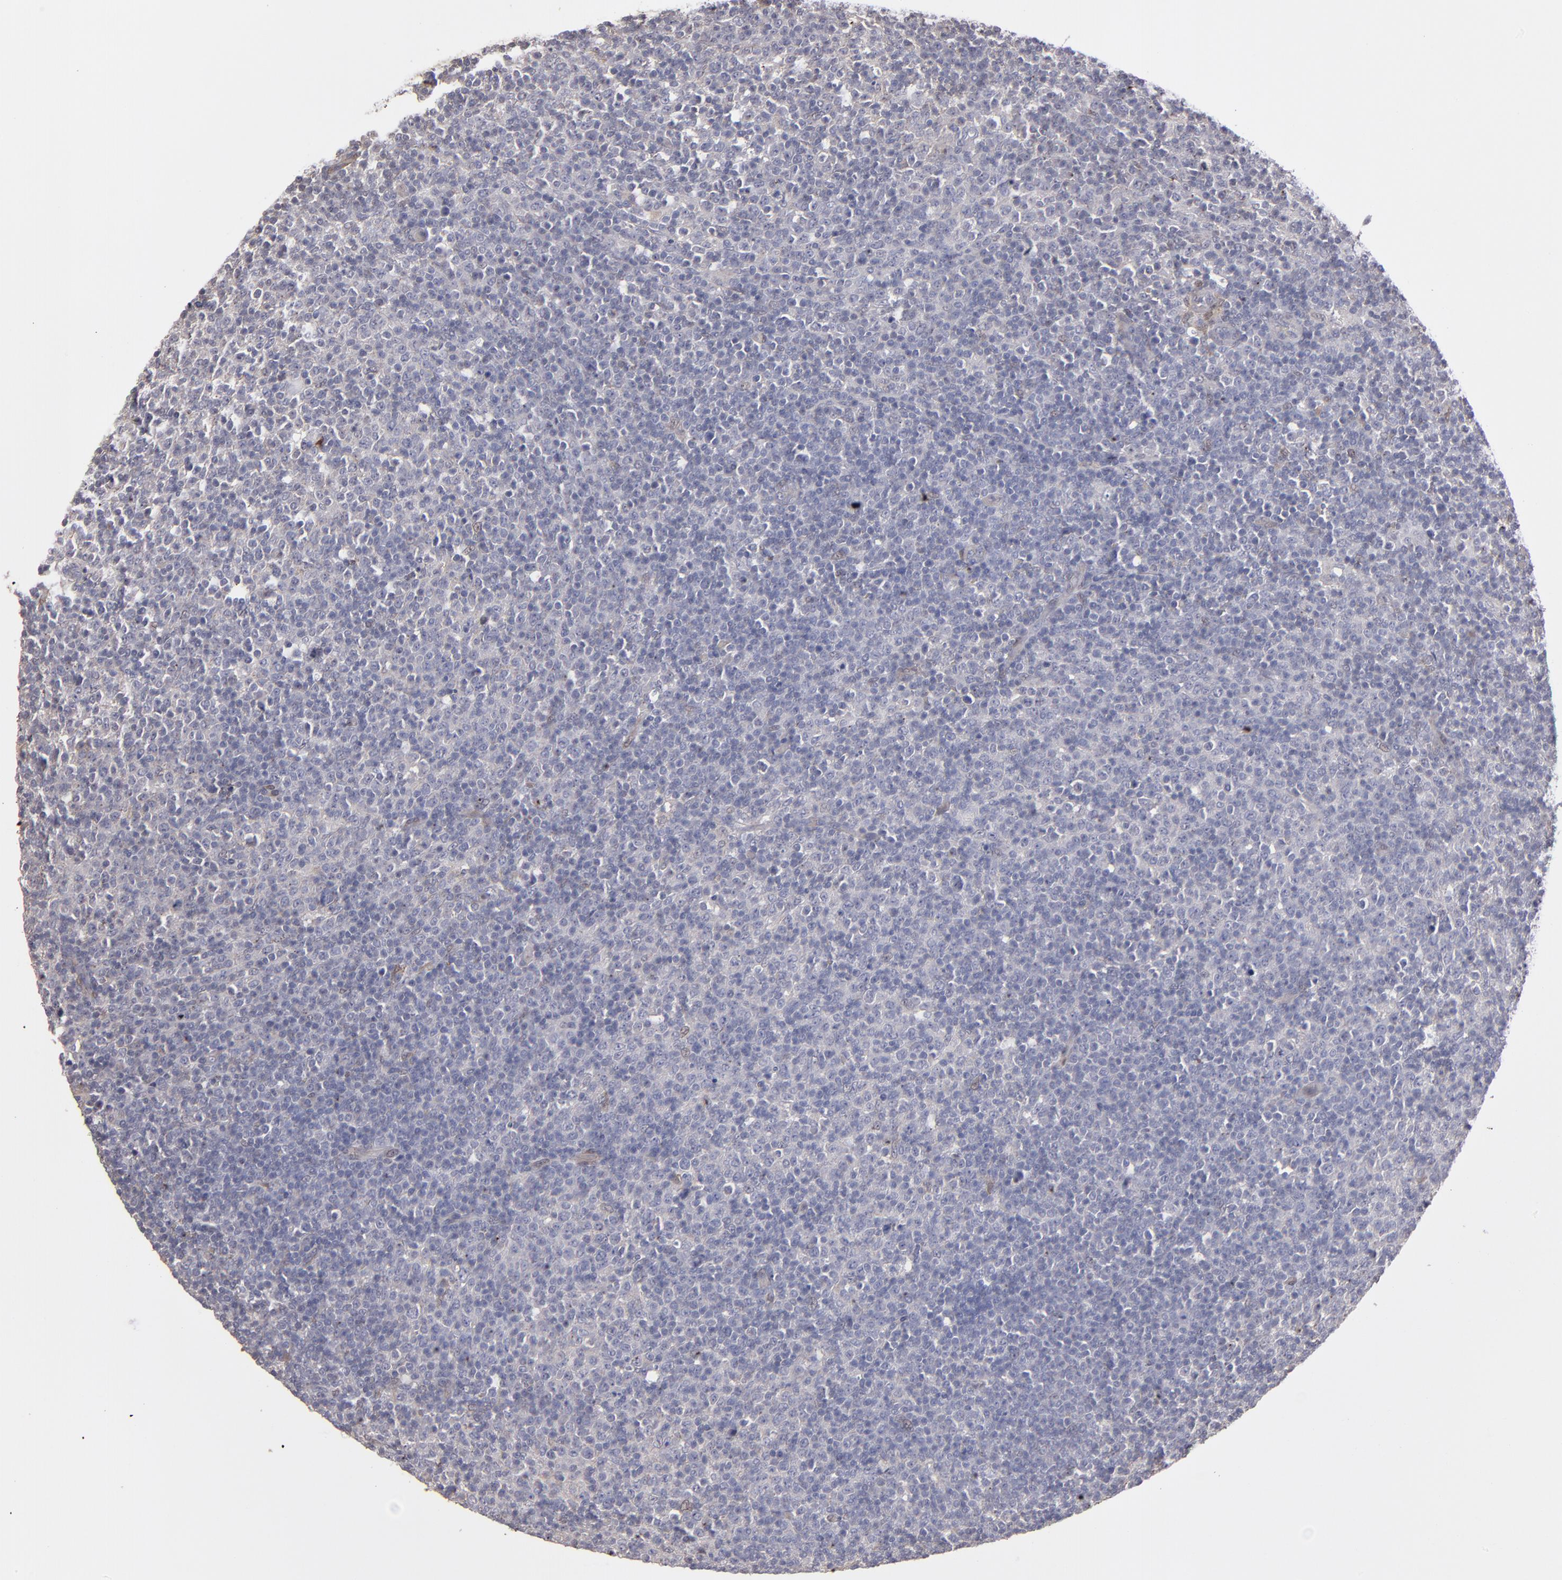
{"staining": {"intensity": "negative", "quantity": "none", "location": "none"}, "tissue": "lymphoma", "cell_type": "Tumor cells", "image_type": "cancer", "snomed": [{"axis": "morphology", "description": "Malignant lymphoma, non-Hodgkin's type, Low grade"}, {"axis": "topography", "description": "Lymph node"}], "caption": "This is an immunohistochemistry histopathology image of malignant lymphoma, non-Hodgkin's type (low-grade). There is no staining in tumor cells.", "gene": "NDRG2", "patient": {"sex": "male", "age": 70}}